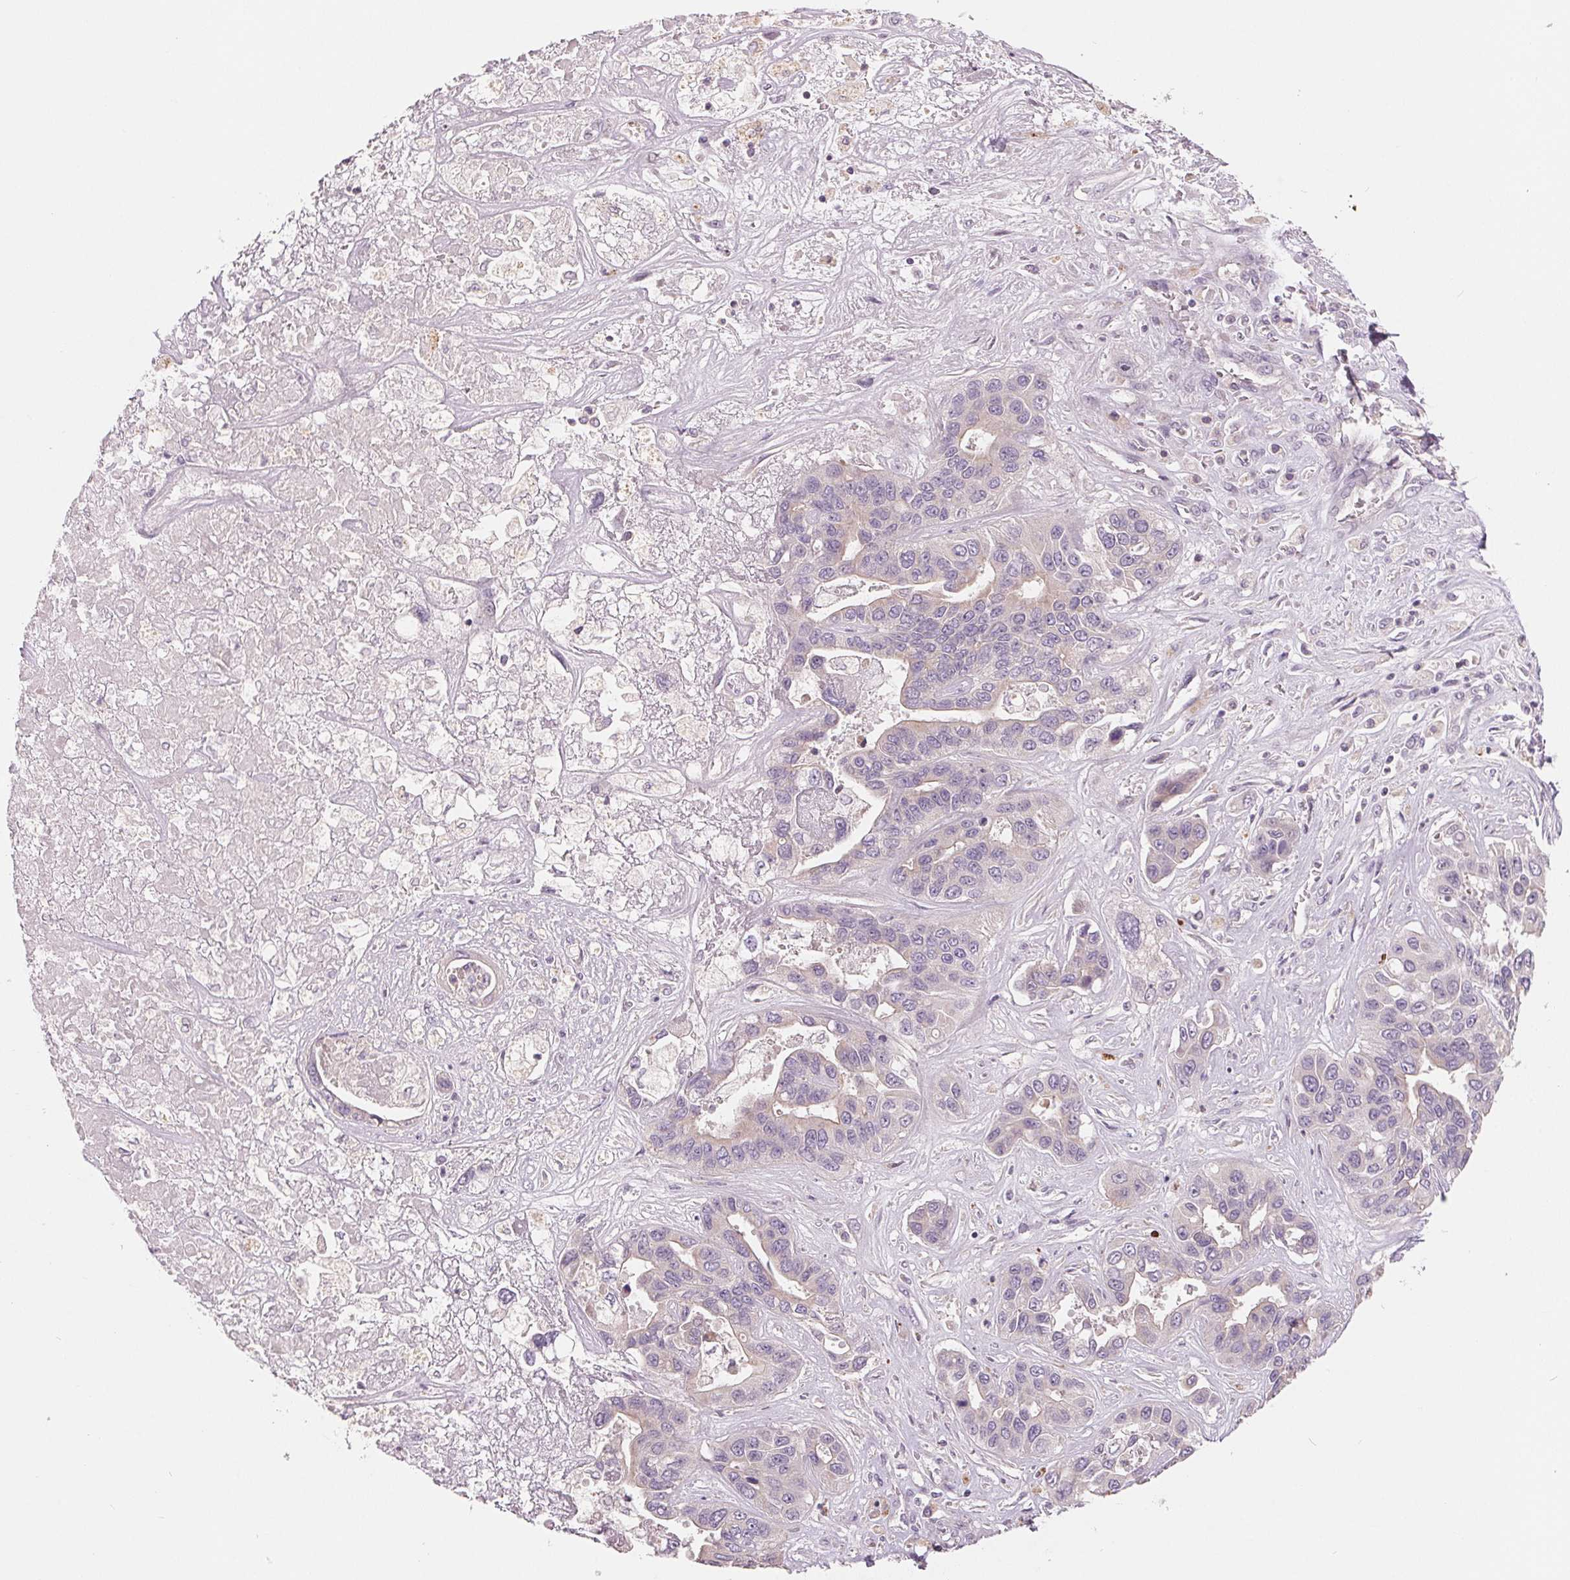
{"staining": {"intensity": "negative", "quantity": "none", "location": "none"}, "tissue": "liver cancer", "cell_type": "Tumor cells", "image_type": "cancer", "snomed": [{"axis": "morphology", "description": "Cholangiocarcinoma"}, {"axis": "topography", "description": "Liver"}], "caption": "DAB immunohistochemical staining of cholangiocarcinoma (liver) demonstrates no significant expression in tumor cells.", "gene": "AQP8", "patient": {"sex": "female", "age": 52}}